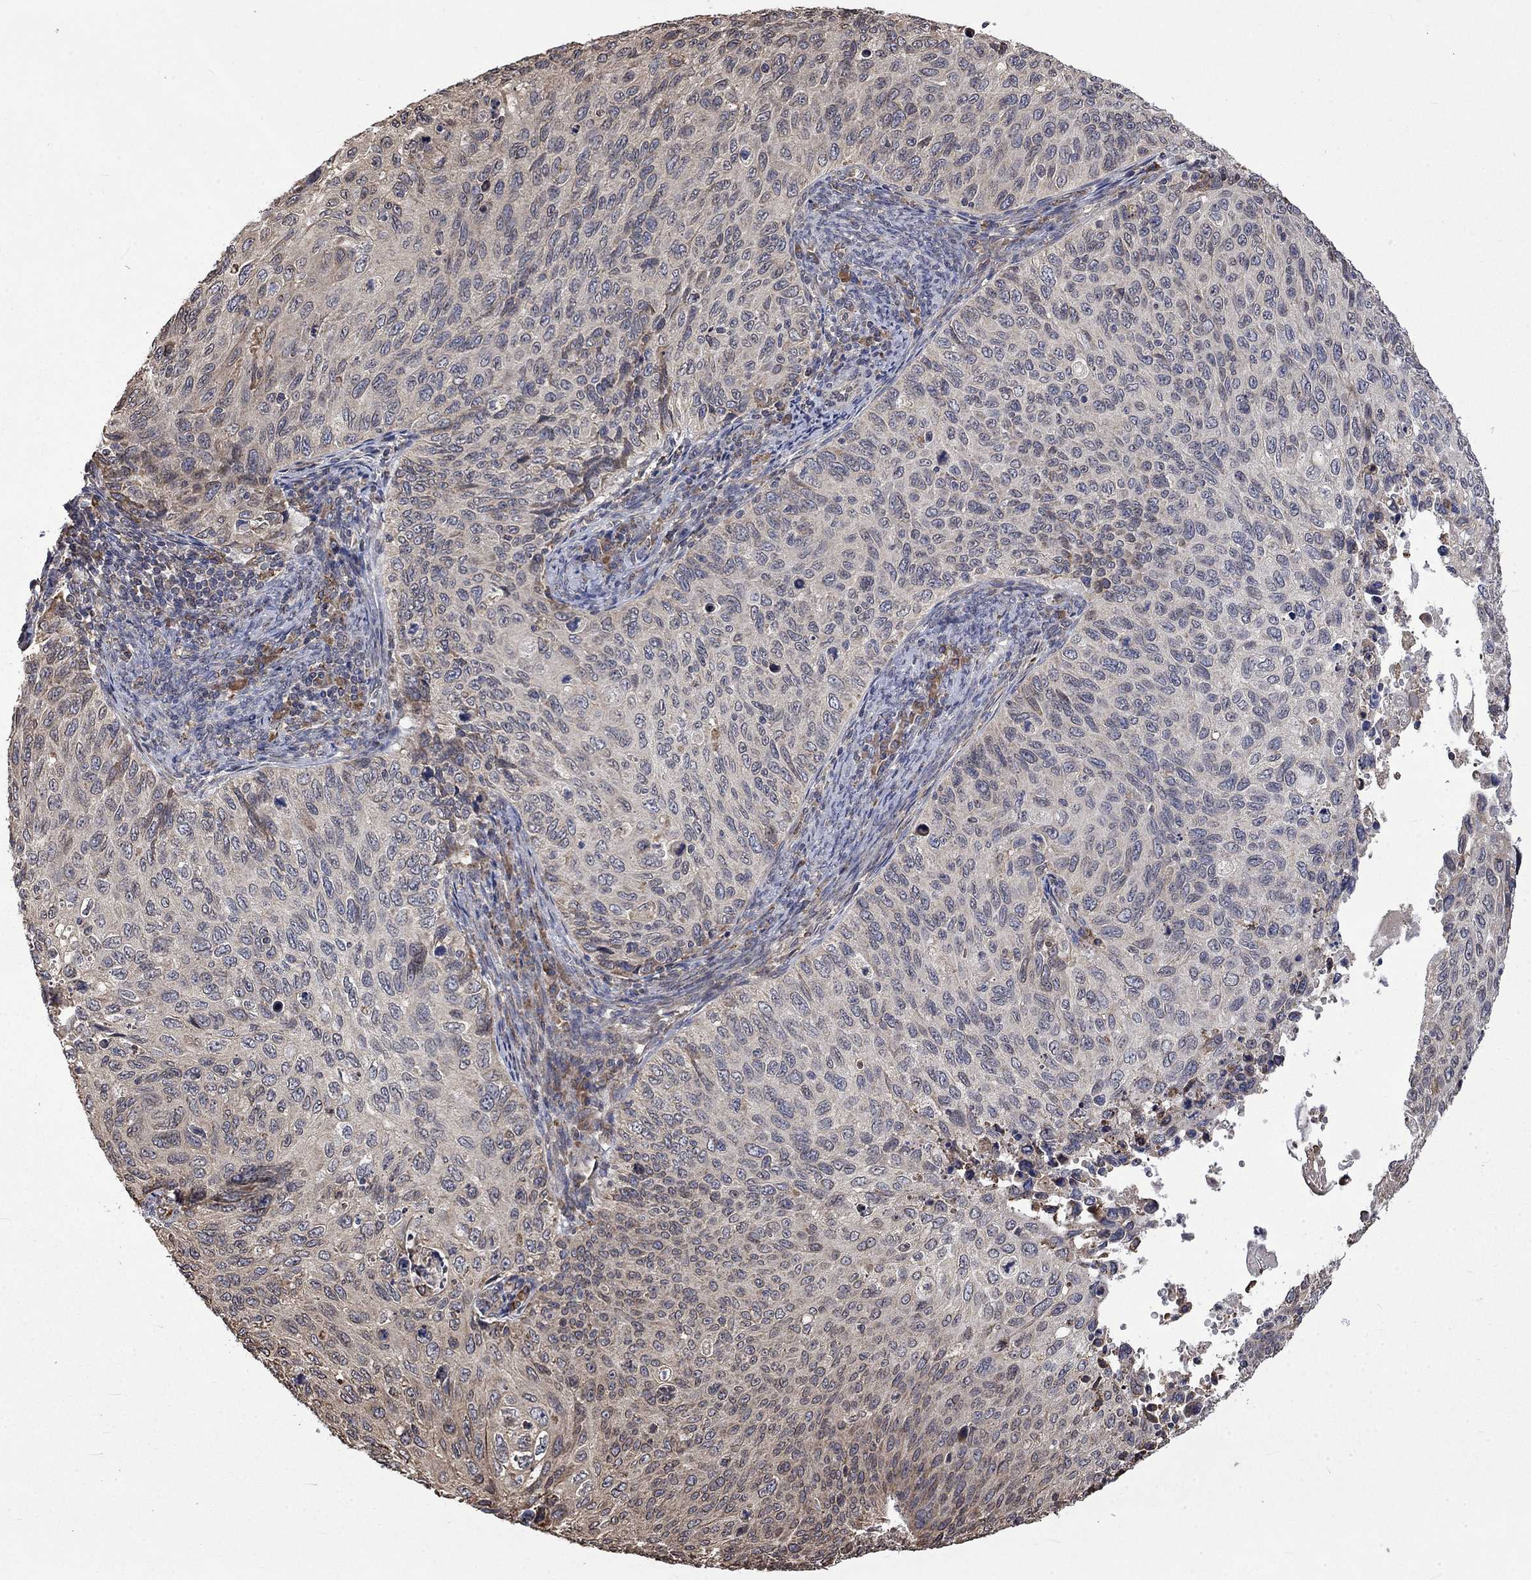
{"staining": {"intensity": "negative", "quantity": "none", "location": "none"}, "tissue": "cervical cancer", "cell_type": "Tumor cells", "image_type": "cancer", "snomed": [{"axis": "morphology", "description": "Squamous cell carcinoma, NOS"}, {"axis": "topography", "description": "Cervix"}], "caption": "DAB (3,3'-diaminobenzidine) immunohistochemical staining of human squamous cell carcinoma (cervical) exhibits no significant expression in tumor cells.", "gene": "ESRRA", "patient": {"sex": "female", "age": 70}}